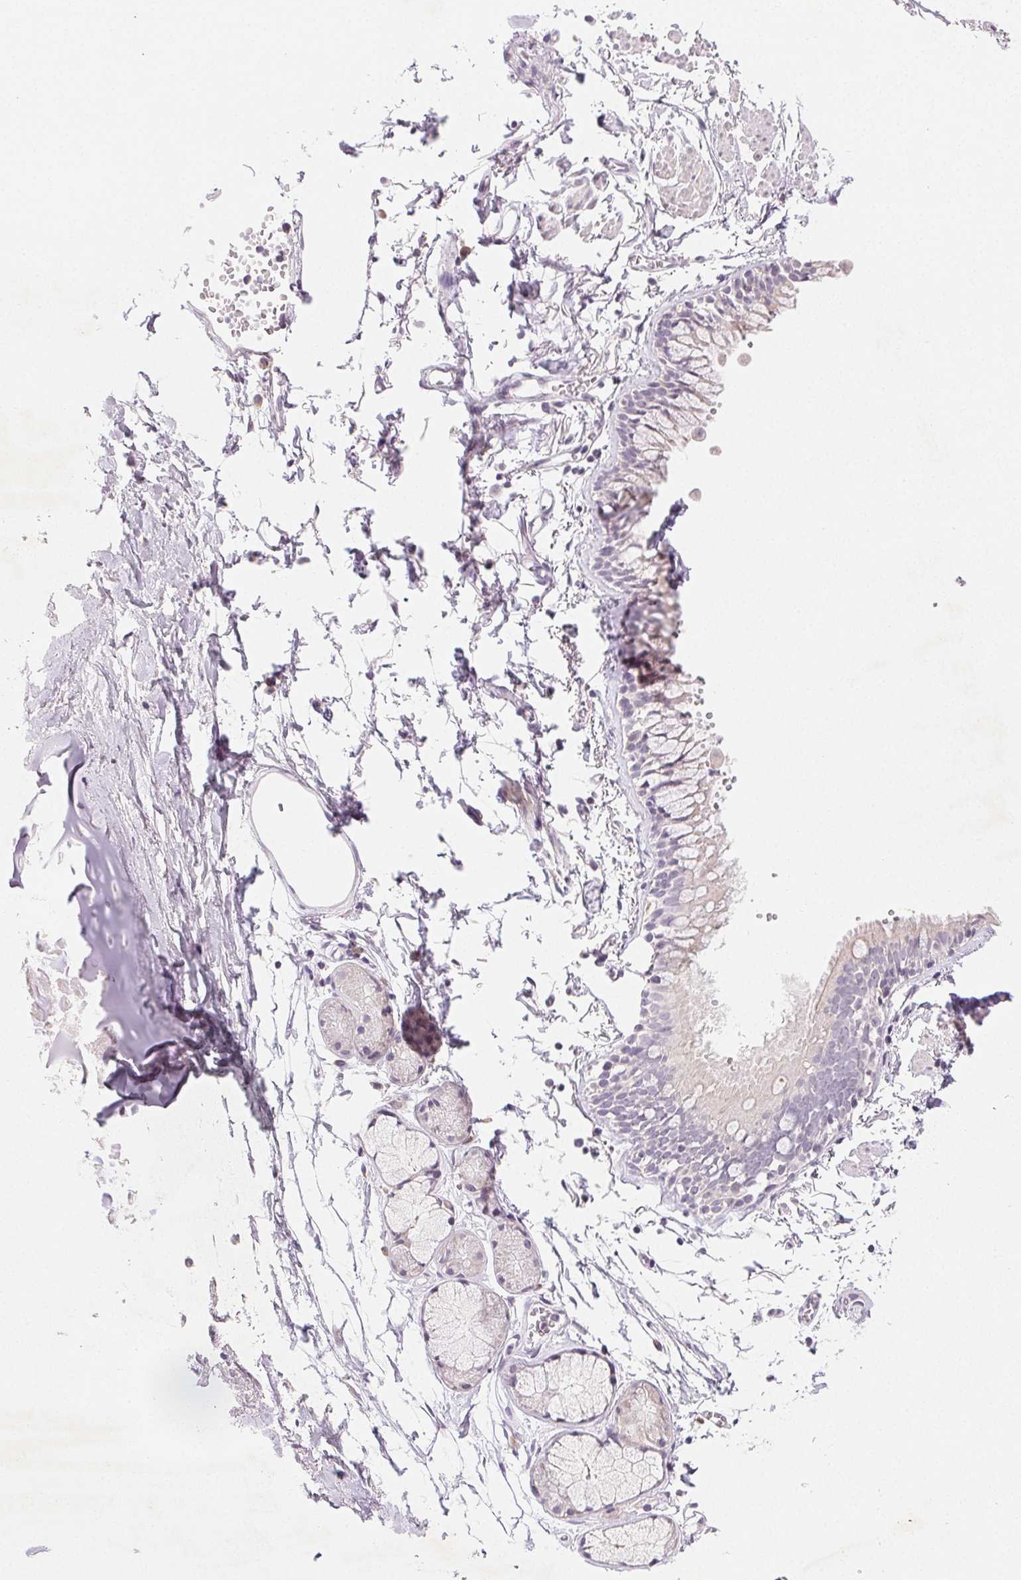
{"staining": {"intensity": "weak", "quantity": "<25%", "location": "cytoplasmic/membranous"}, "tissue": "bronchus", "cell_type": "Respiratory epithelial cells", "image_type": "normal", "snomed": [{"axis": "morphology", "description": "Normal tissue, NOS"}, {"axis": "topography", "description": "Cartilage tissue"}, {"axis": "topography", "description": "Bronchus"}], "caption": "The histopathology image displays no staining of respiratory epithelial cells in normal bronchus. (DAB (3,3'-diaminobenzidine) immunohistochemistry, high magnification).", "gene": "MYBL1", "patient": {"sex": "female", "age": 59}}